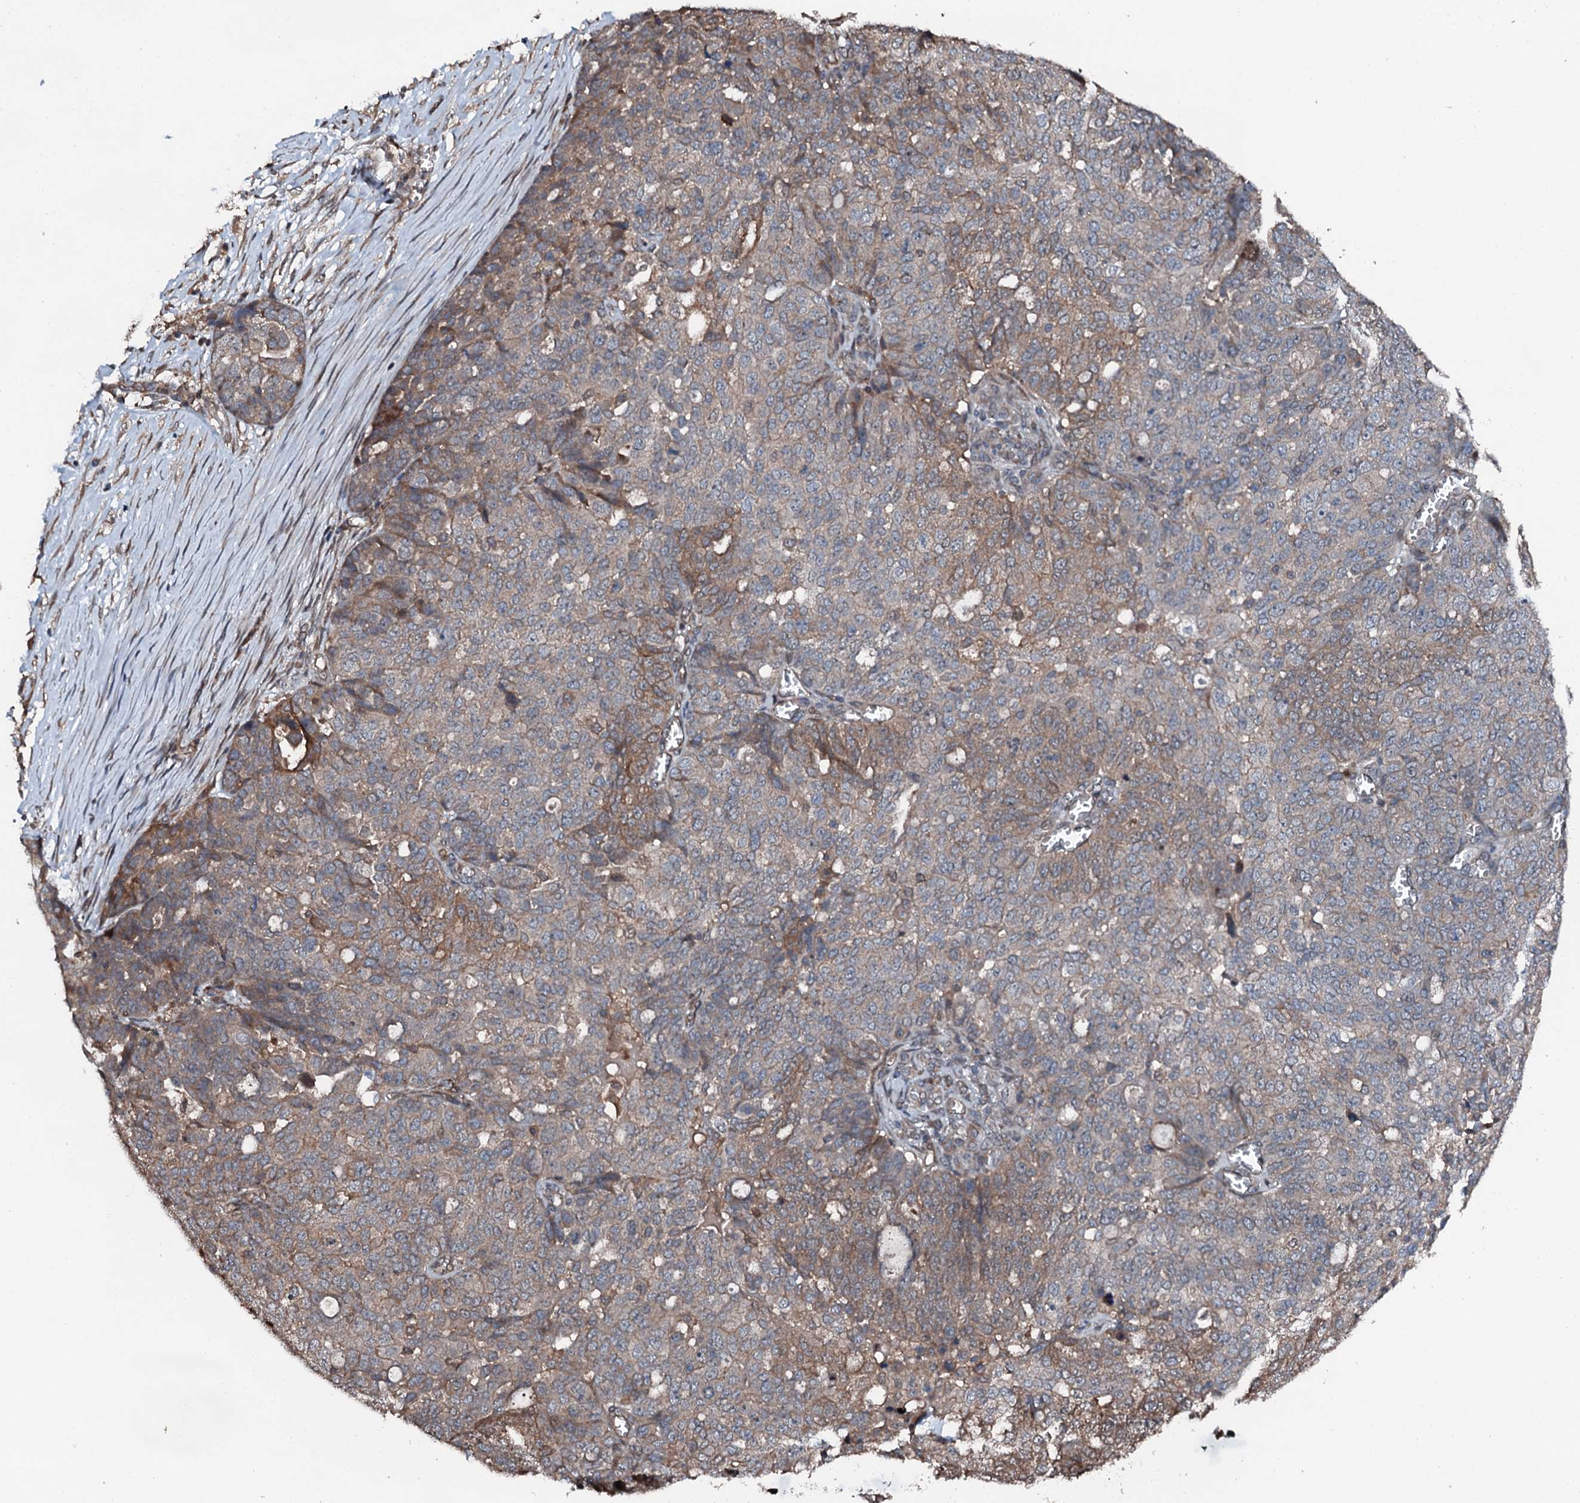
{"staining": {"intensity": "weak", "quantity": "<25%", "location": "cytoplasmic/membranous"}, "tissue": "ovarian cancer", "cell_type": "Tumor cells", "image_type": "cancer", "snomed": [{"axis": "morphology", "description": "Cystadenocarcinoma, serous, NOS"}, {"axis": "topography", "description": "Soft tissue"}, {"axis": "topography", "description": "Ovary"}], "caption": "This is a histopathology image of immunohistochemistry (IHC) staining of serous cystadenocarcinoma (ovarian), which shows no positivity in tumor cells. (DAB immunohistochemistry (IHC) visualized using brightfield microscopy, high magnification).", "gene": "FLYWCH1", "patient": {"sex": "female", "age": 57}}